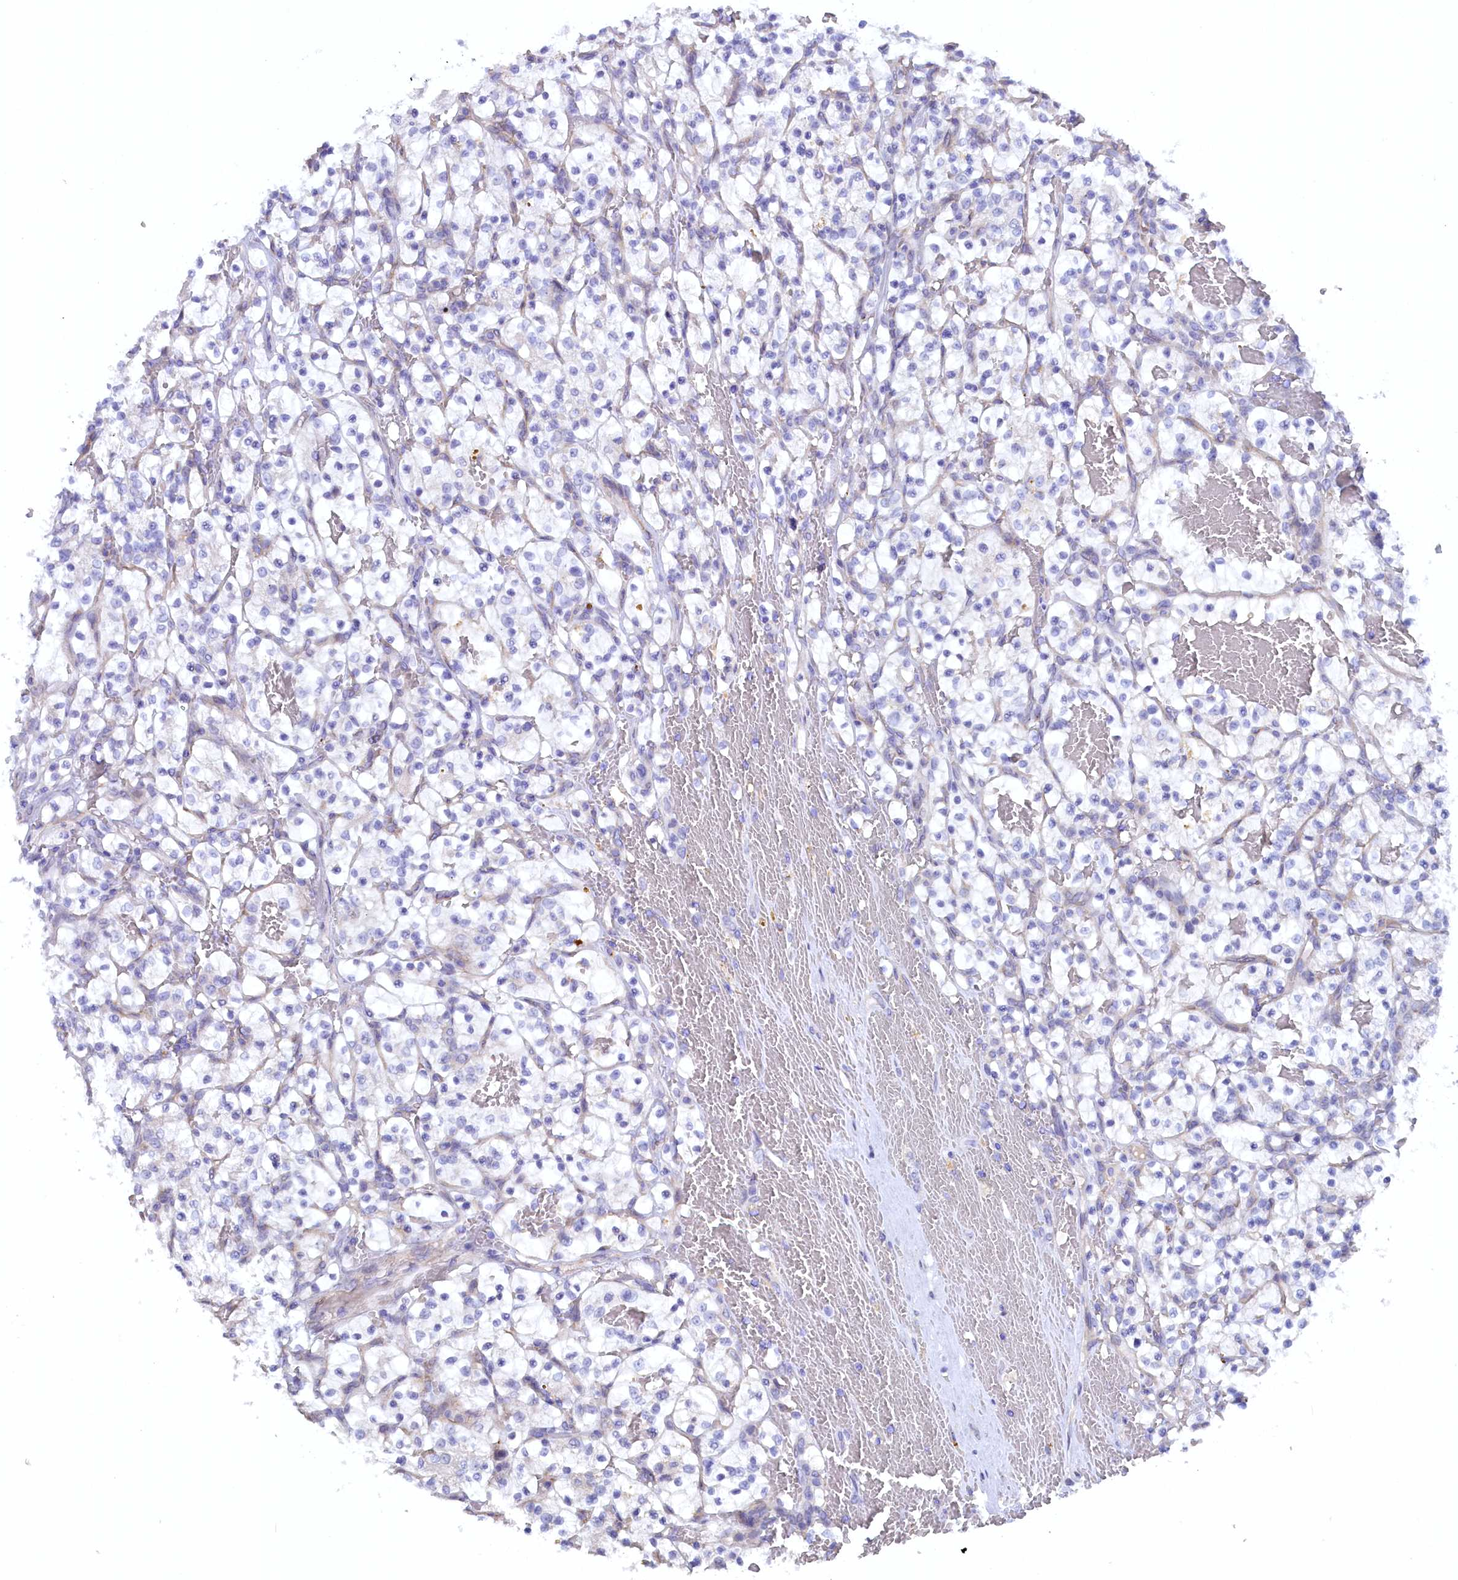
{"staining": {"intensity": "negative", "quantity": "none", "location": "none"}, "tissue": "renal cancer", "cell_type": "Tumor cells", "image_type": "cancer", "snomed": [{"axis": "morphology", "description": "Adenocarcinoma, NOS"}, {"axis": "topography", "description": "Kidney"}], "caption": "An image of renal cancer (adenocarcinoma) stained for a protein exhibits no brown staining in tumor cells.", "gene": "ZSWIM4", "patient": {"sex": "female", "age": 57}}